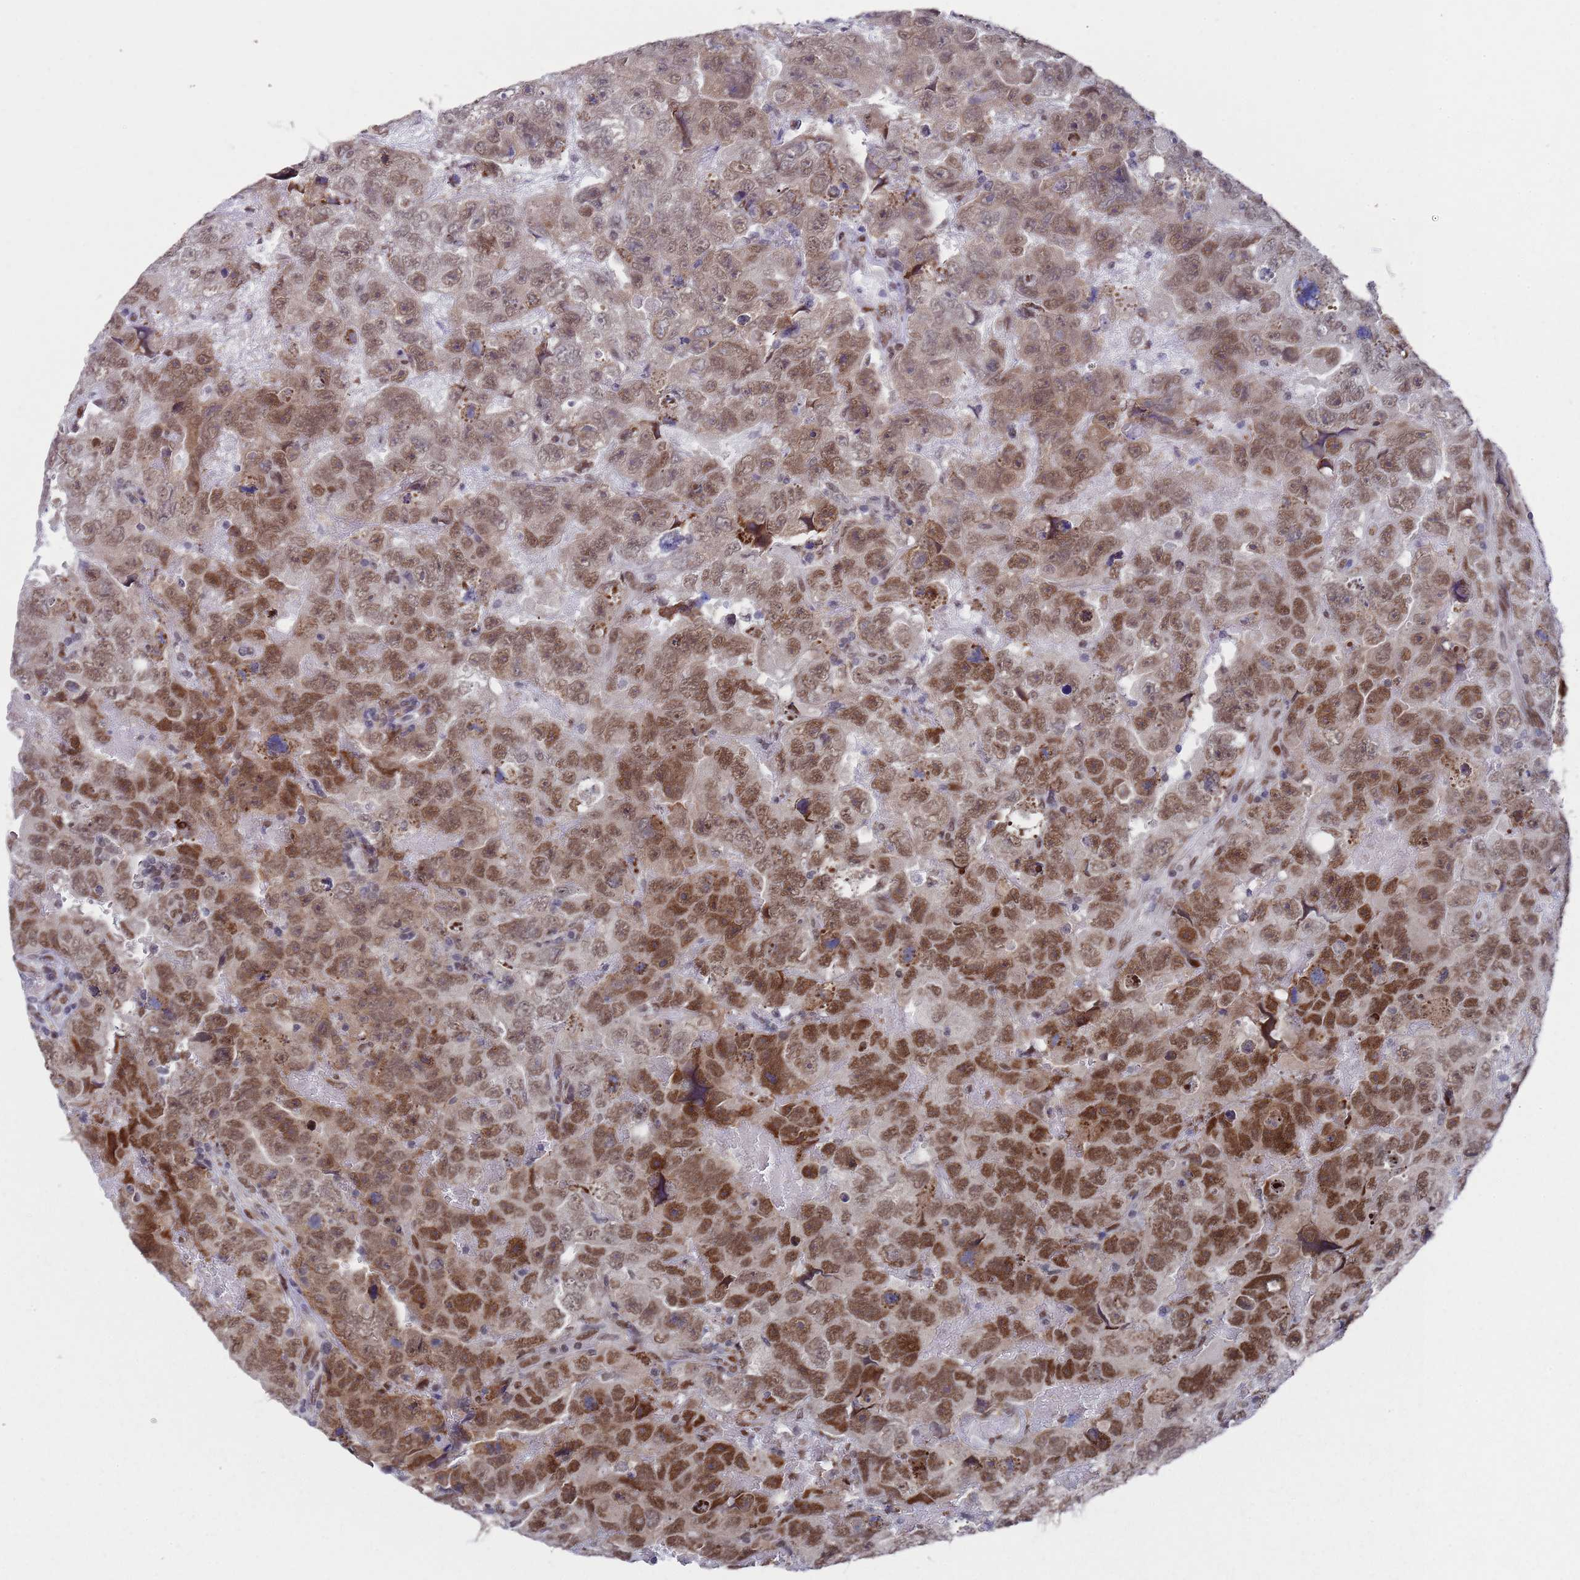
{"staining": {"intensity": "moderate", "quantity": ">75%", "location": "nuclear"}, "tissue": "testis cancer", "cell_type": "Tumor cells", "image_type": "cancer", "snomed": [{"axis": "morphology", "description": "Carcinoma, Embryonal, NOS"}, {"axis": "topography", "description": "Testis"}], "caption": "Protein expression by IHC reveals moderate nuclear staining in approximately >75% of tumor cells in embryonal carcinoma (testis).", "gene": "COPS6", "patient": {"sex": "male", "age": 45}}